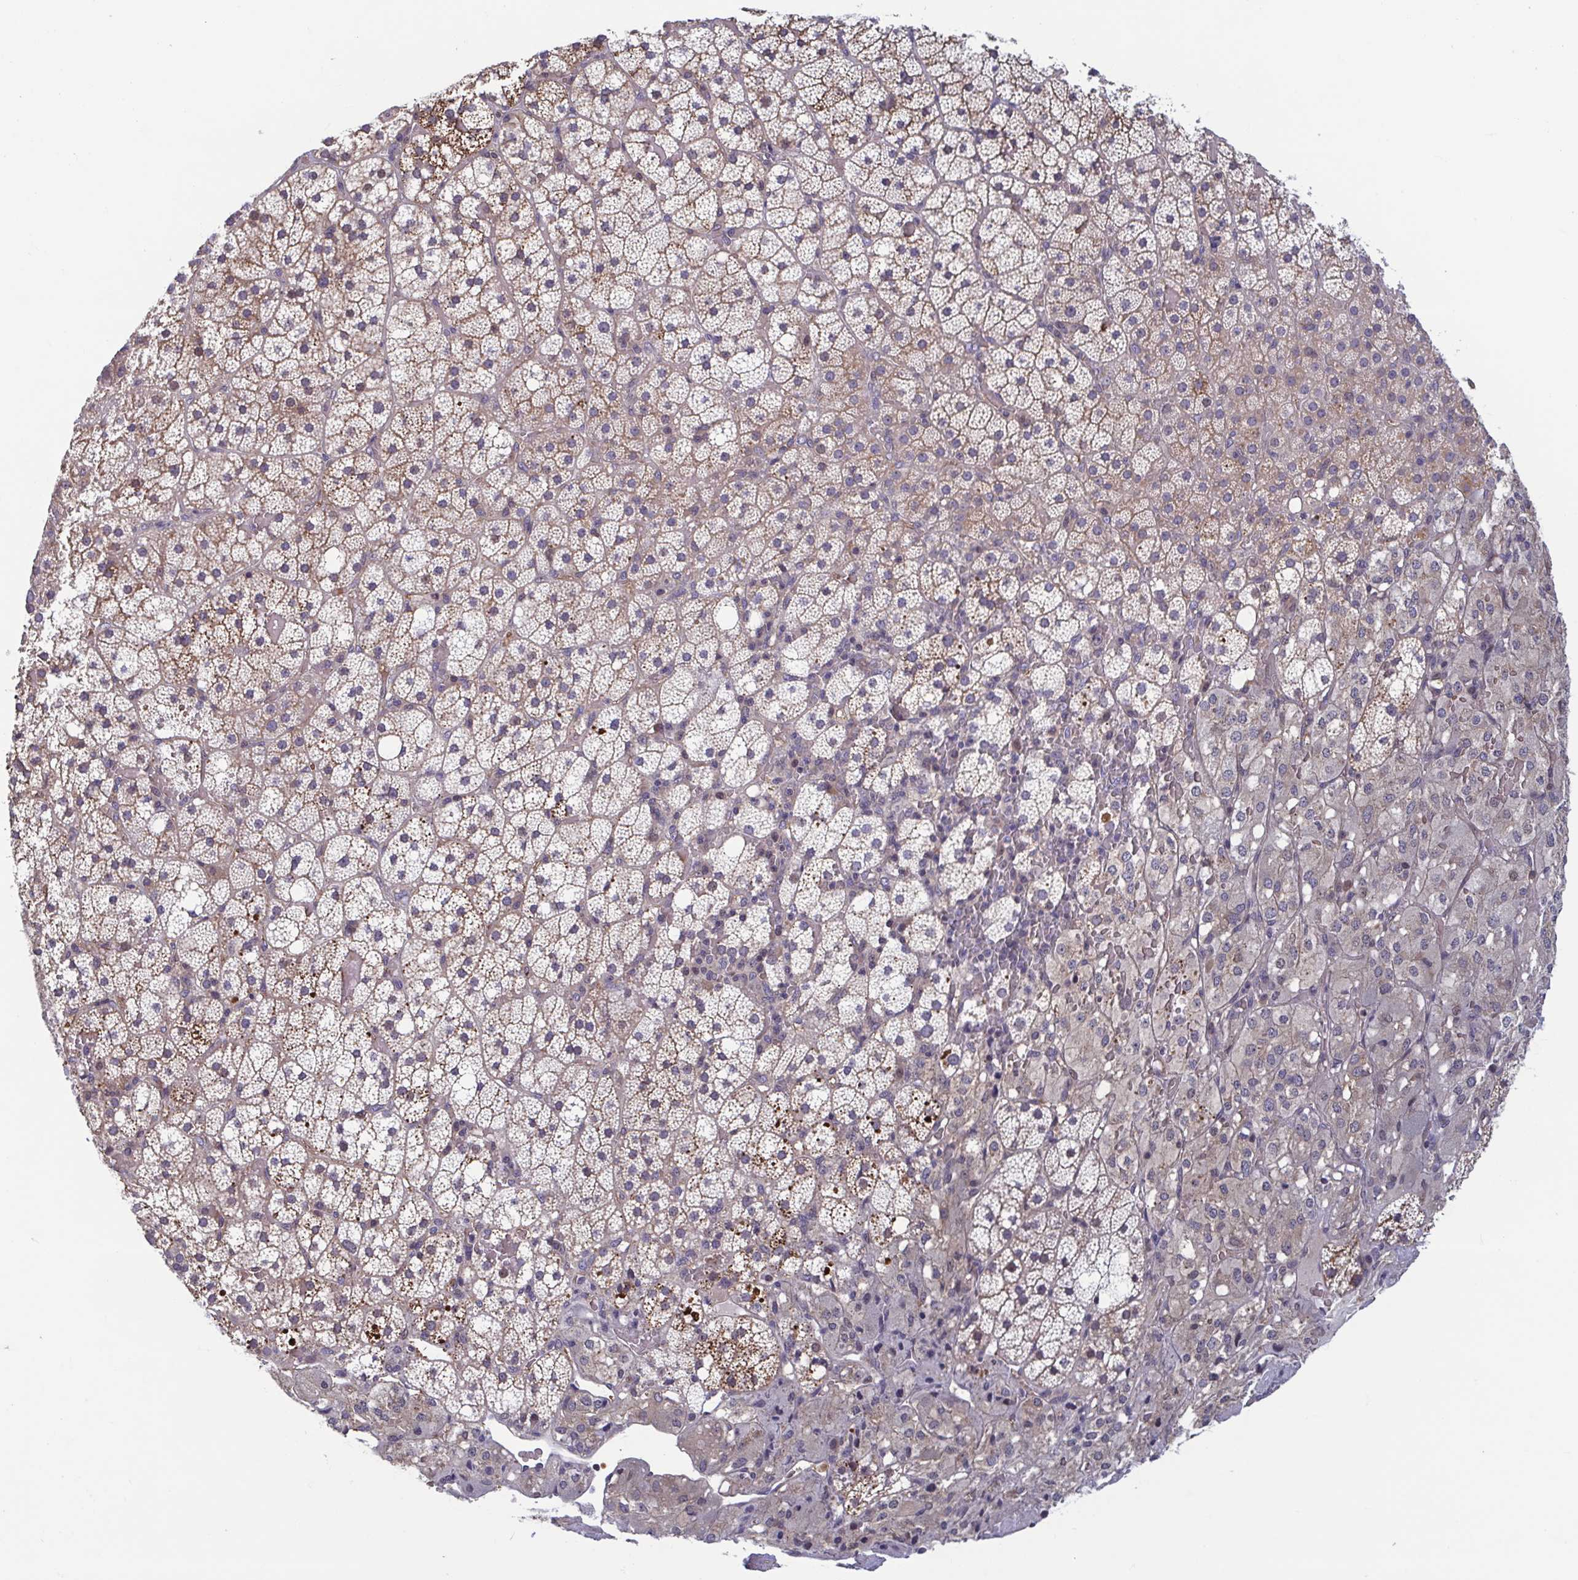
{"staining": {"intensity": "strong", "quantity": "25%-75%", "location": "cytoplasmic/membranous"}, "tissue": "adrenal gland", "cell_type": "Glandular cells", "image_type": "normal", "snomed": [{"axis": "morphology", "description": "Normal tissue, NOS"}, {"axis": "topography", "description": "Adrenal gland"}], "caption": "An image showing strong cytoplasmic/membranous staining in about 25%-75% of glandular cells in normal adrenal gland, as visualized by brown immunohistochemical staining.", "gene": "LRRC38", "patient": {"sex": "male", "age": 53}}